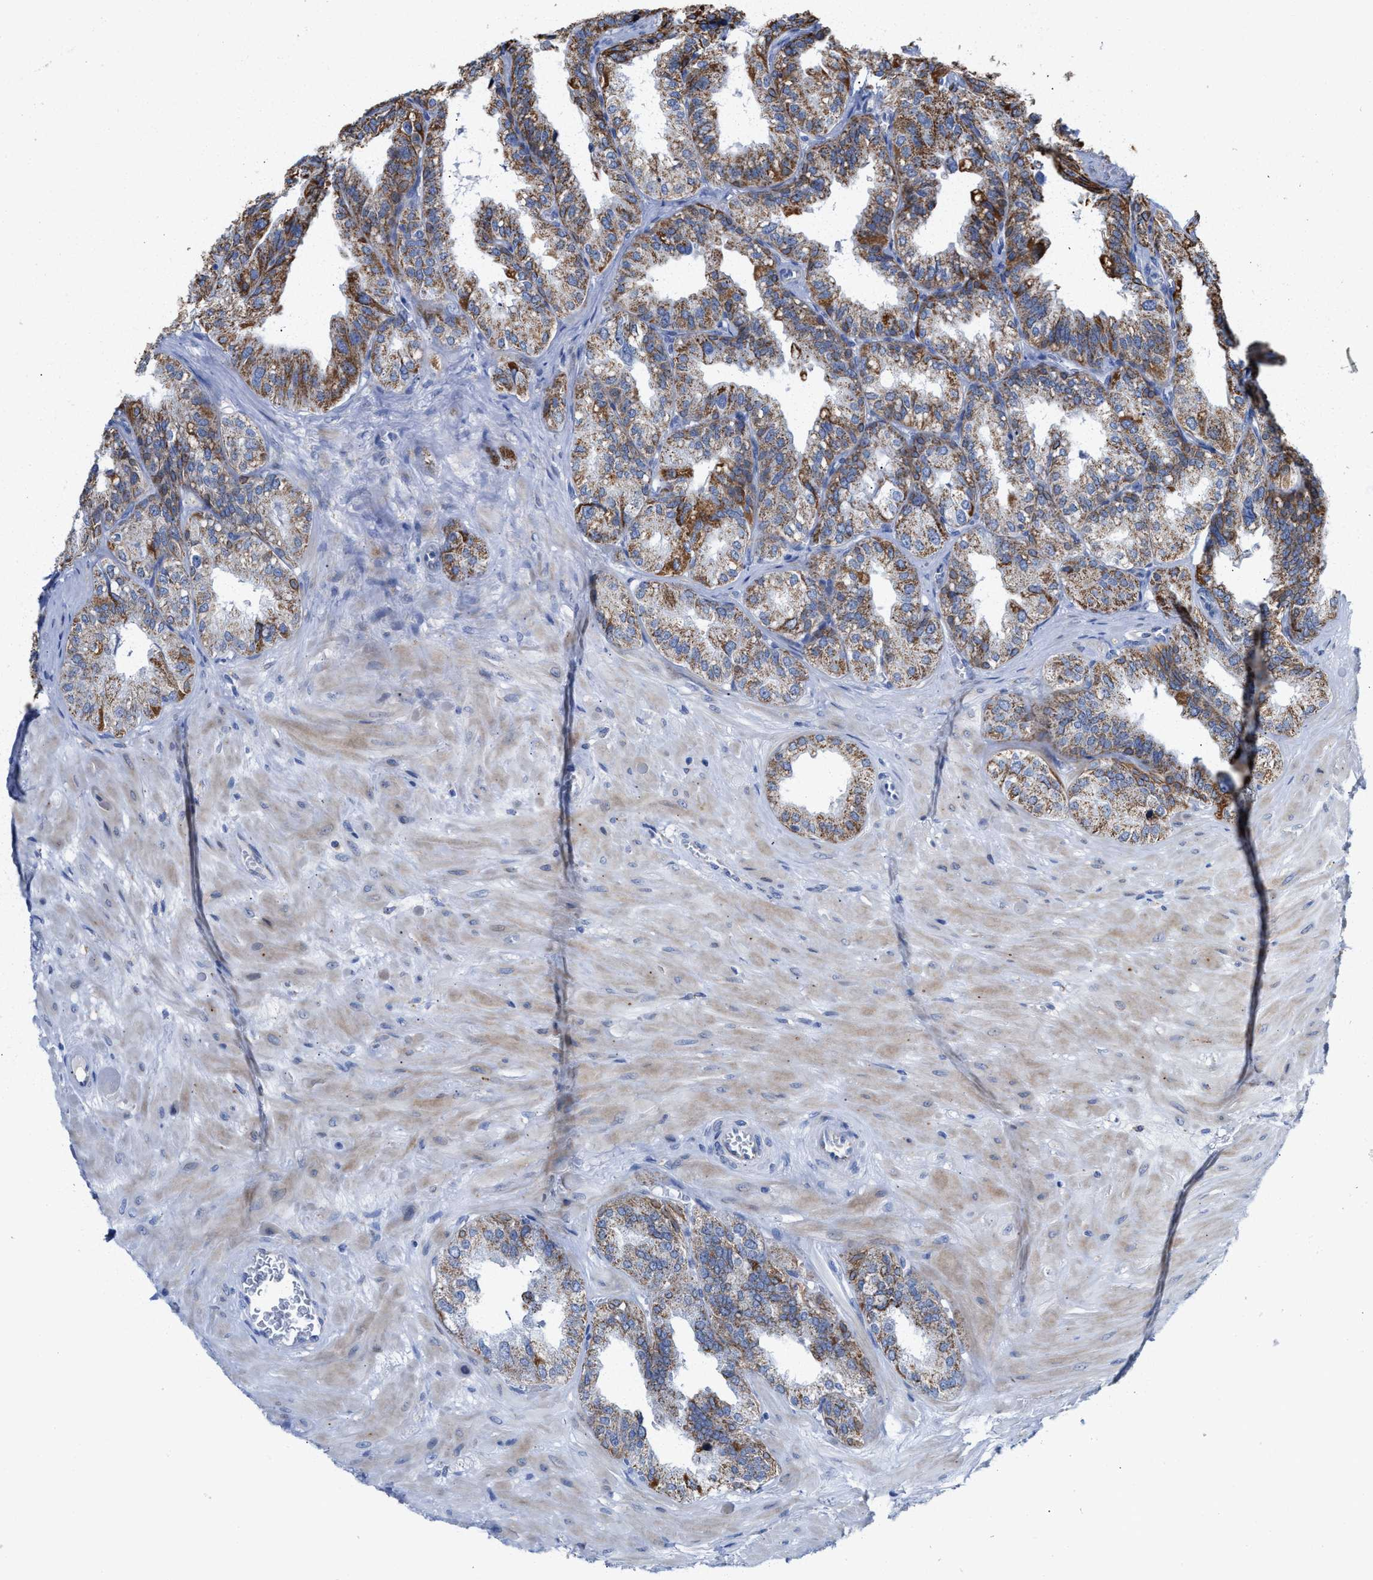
{"staining": {"intensity": "weak", "quantity": "25%-75%", "location": "cytoplasmic/membranous"}, "tissue": "seminal vesicle", "cell_type": "Glandular cells", "image_type": "normal", "snomed": [{"axis": "morphology", "description": "Normal tissue, NOS"}, {"axis": "topography", "description": "Prostate"}, {"axis": "topography", "description": "Seminal veicle"}], "caption": "Weak cytoplasmic/membranous expression for a protein is appreciated in approximately 25%-75% of glandular cells of benign seminal vesicle using immunohistochemistry.", "gene": "JAG1", "patient": {"sex": "male", "age": 51}}